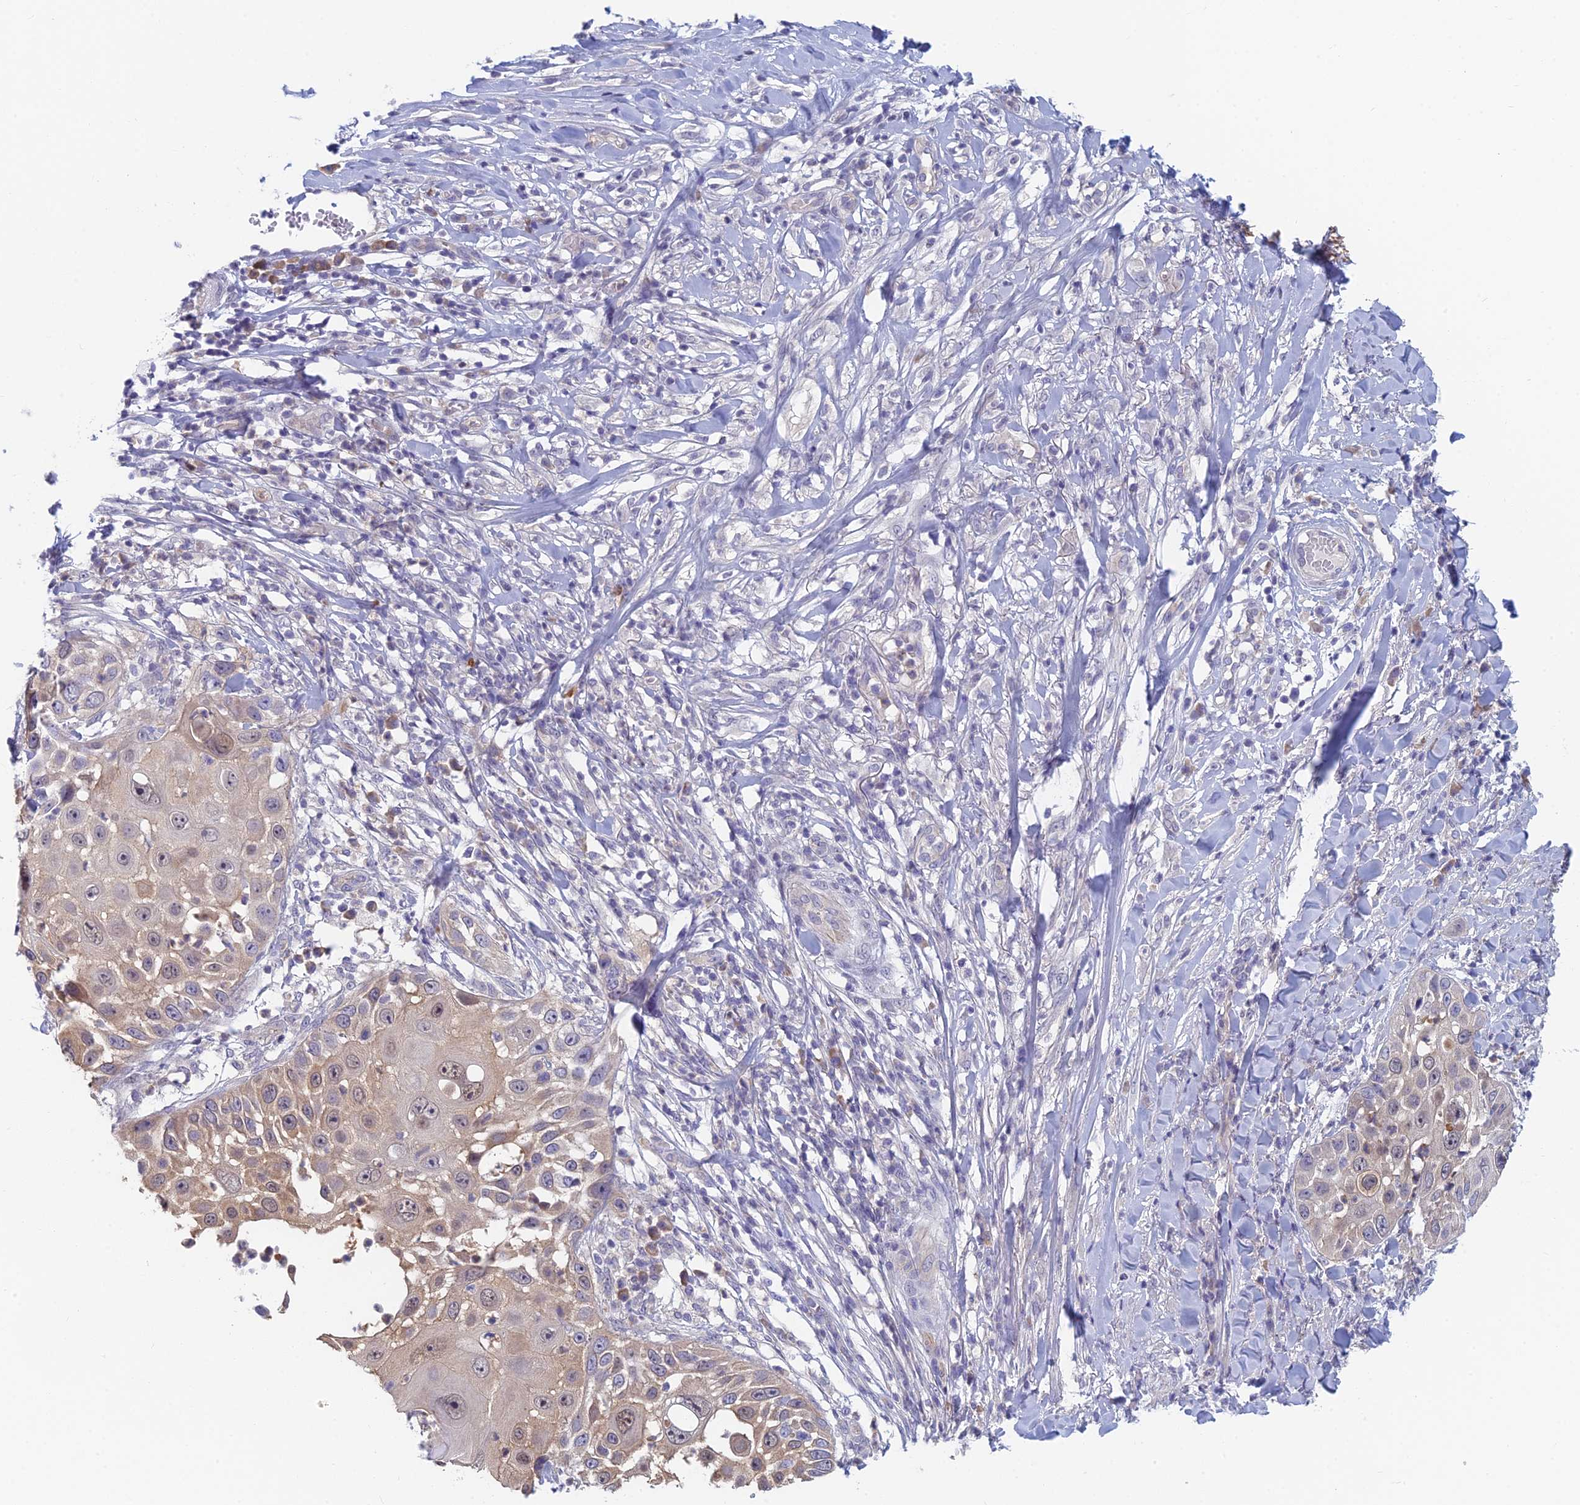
{"staining": {"intensity": "weak", "quantity": "25%-75%", "location": "cytoplasmic/membranous"}, "tissue": "skin cancer", "cell_type": "Tumor cells", "image_type": "cancer", "snomed": [{"axis": "morphology", "description": "Squamous cell carcinoma, NOS"}, {"axis": "topography", "description": "Skin"}], "caption": "This is a histology image of immunohistochemistry staining of squamous cell carcinoma (skin), which shows weak staining in the cytoplasmic/membranous of tumor cells.", "gene": "PPP1R26", "patient": {"sex": "female", "age": 44}}